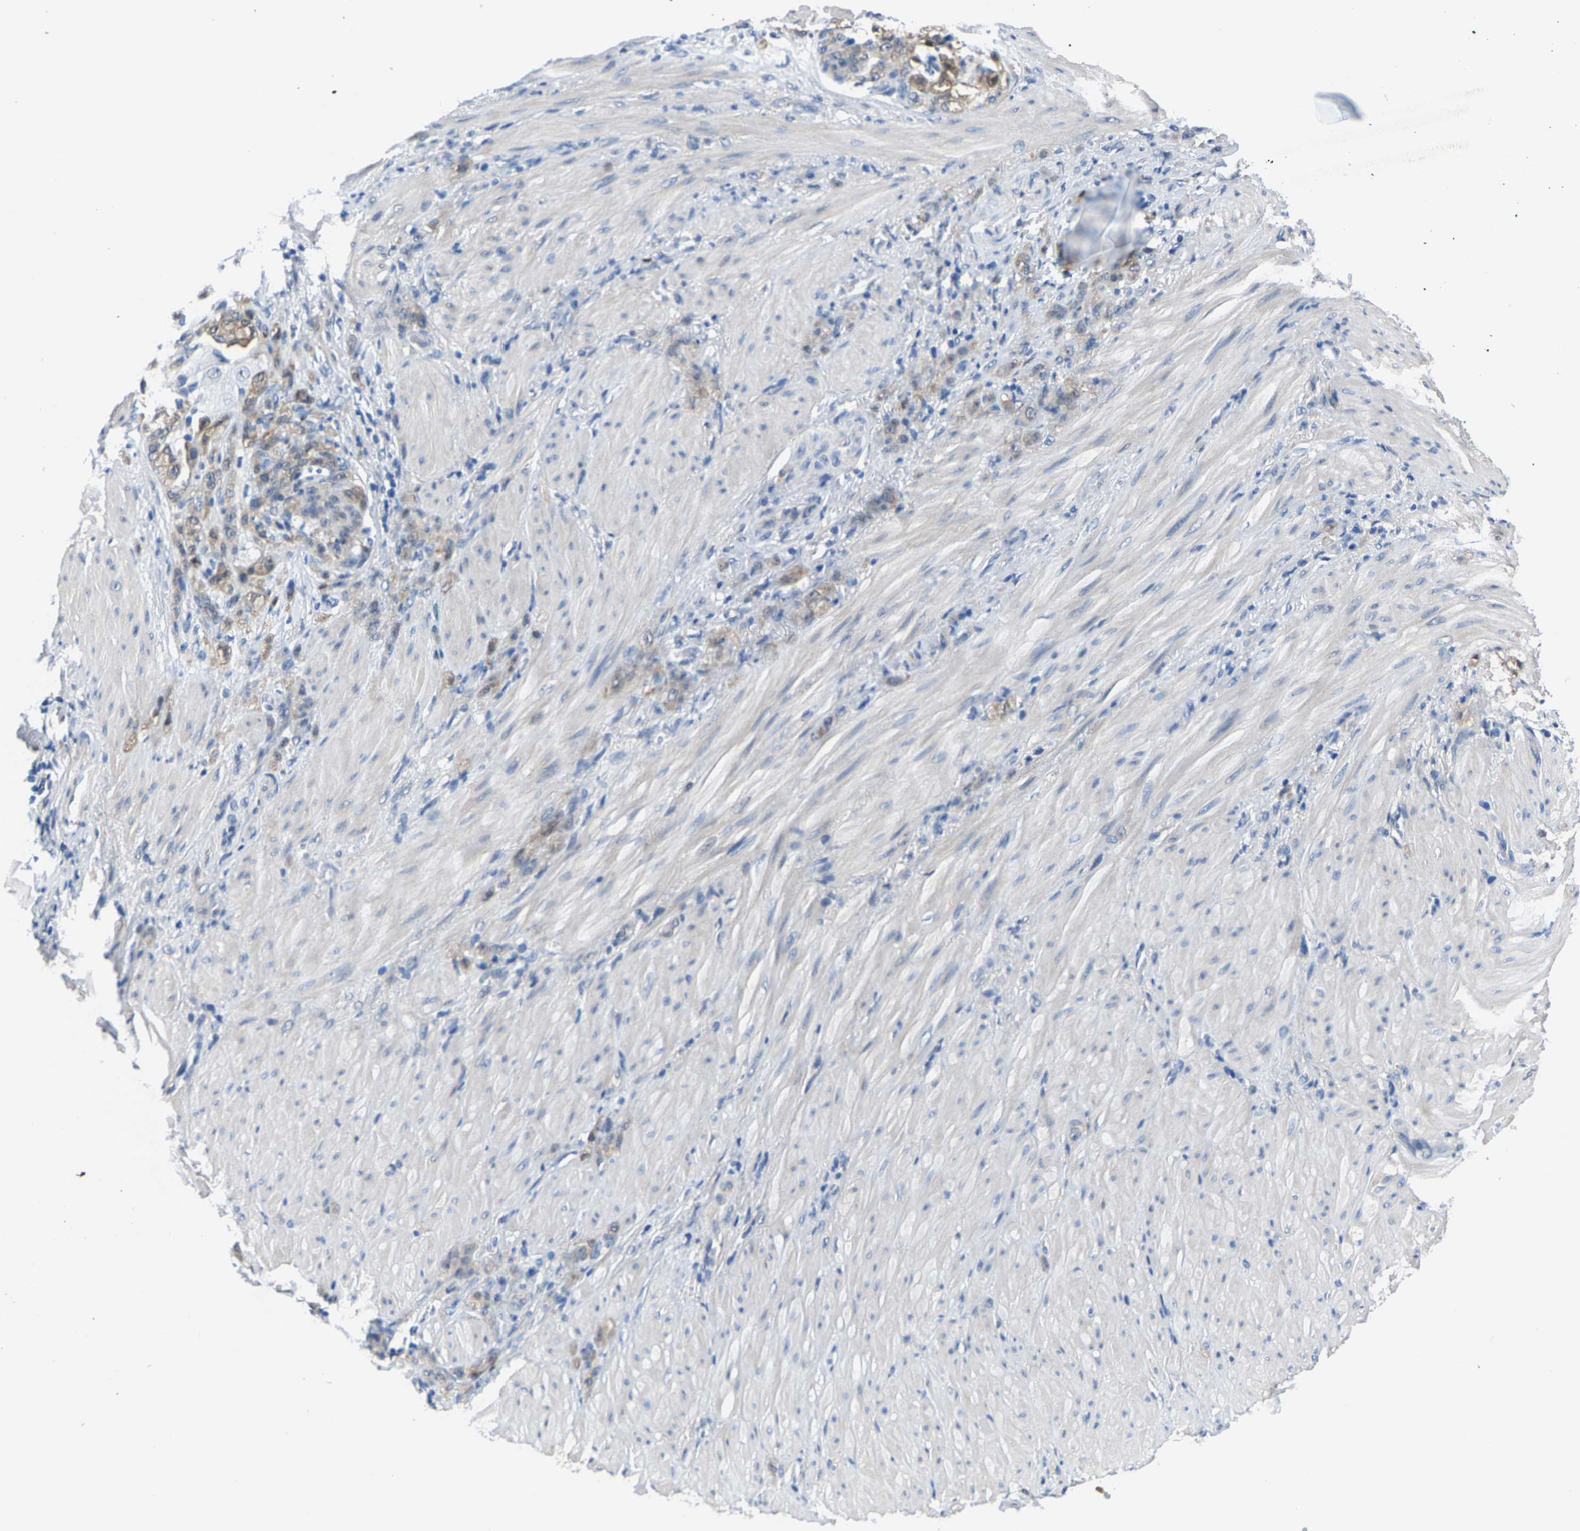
{"staining": {"intensity": "weak", "quantity": "25%-75%", "location": "cytoplasmic/membranous"}, "tissue": "stomach cancer", "cell_type": "Tumor cells", "image_type": "cancer", "snomed": [{"axis": "morphology", "description": "Normal tissue, NOS"}, {"axis": "morphology", "description": "Adenocarcinoma, NOS"}, {"axis": "topography", "description": "Stomach"}], "caption": "Adenocarcinoma (stomach) stained with DAB (3,3'-diaminobenzidine) immunohistochemistry reveals low levels of weak cytoplasmic/membranous expression in approximately 25%-75% of tumor cells. (DAB (3,3'-diaminobenzidine) IHC with brightfield microscopy, high magnification).", "gene": "SSH3", "patient": {"sex": "male", "age": 82}}